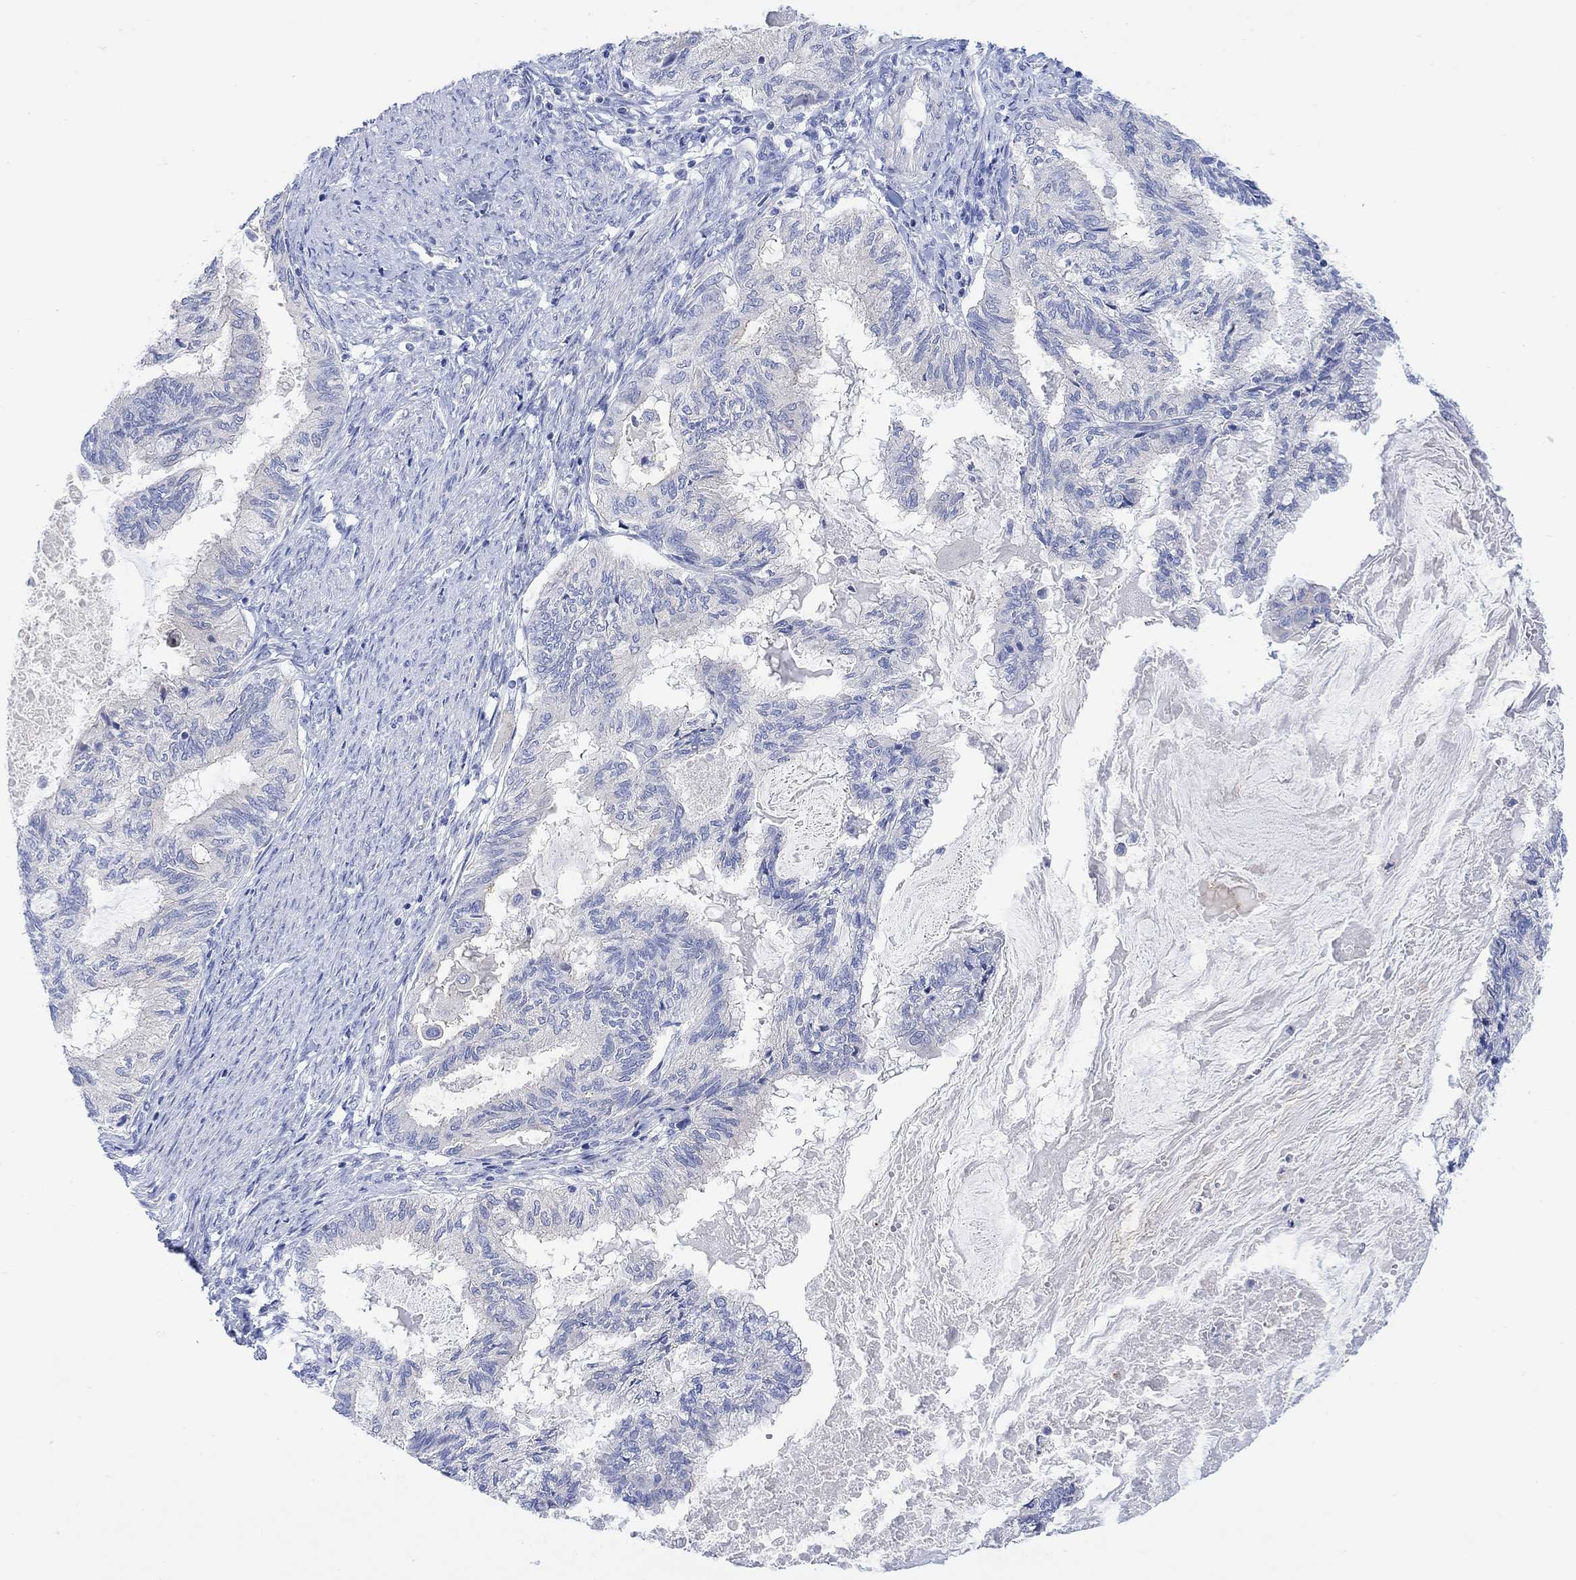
{"staining": {"intensity": "negative", "quantity": "none", "location": "none"}, "tissue": "endometrial cancer", "cell_type": "Tumor cells", "image_type": "cancer", "snomed": [{"axis": "morphology", "description": "Adenocarcinoma, NOS"}, {"axis": "topography", "description": "Endometrium"}], "caption": "Endometrial cancer was stained to show a protein in brown. There is no significant positivity in tumor cells. (Stains: DAB immunohistochemistry with hematoxylin counter stain, Microscopy: brightfield microscopy at high magnification).", "gene": "TLDC2", "patient": {"sex": "female", "age": 86}}